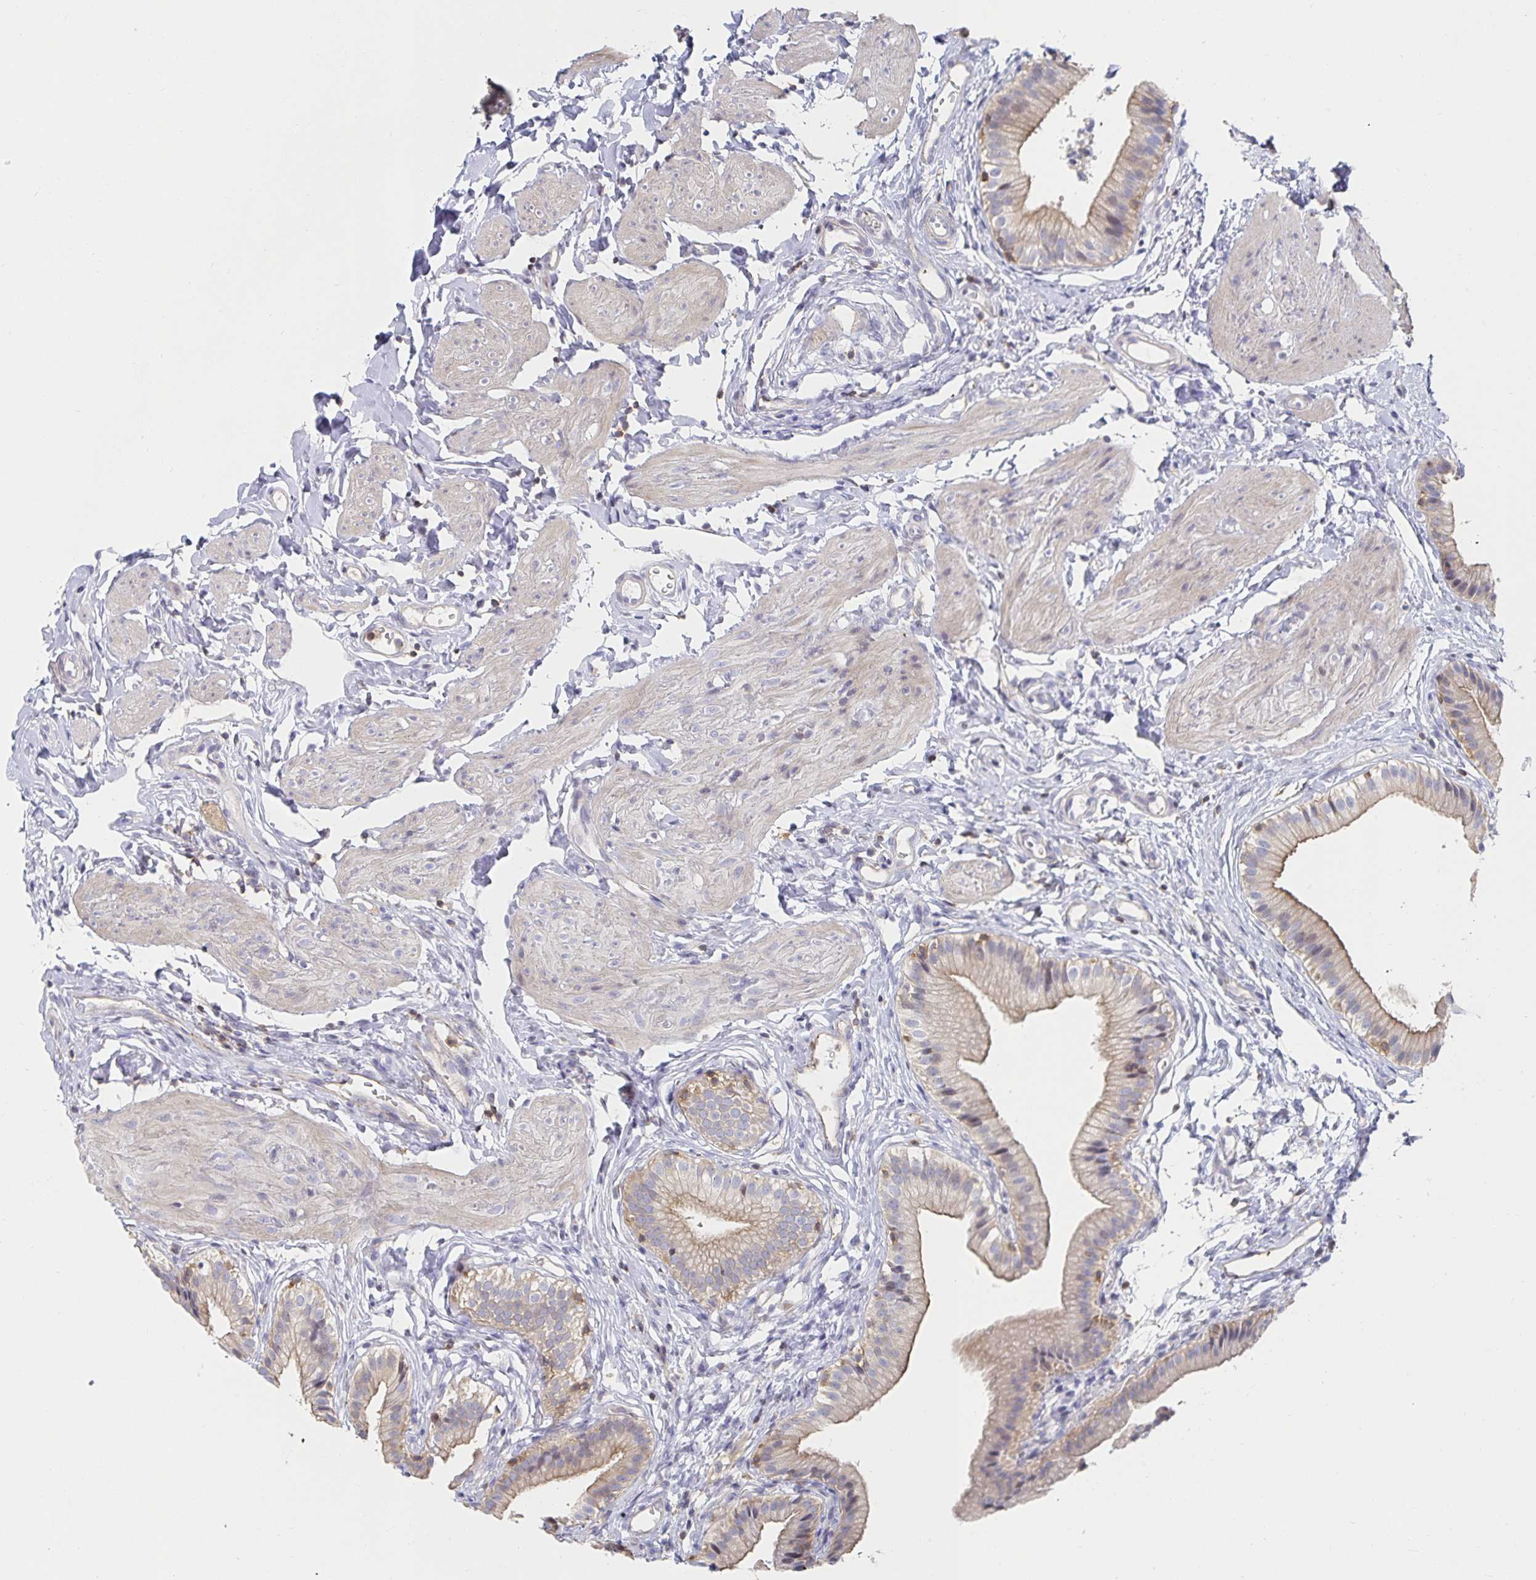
{"staining": {"intensity": "weak", "quantity": ">75%", "location": "cytoplasmic/membranous"}, "tissue": "gallbladder", "cell_type": "Glandular cells", "image_type": "normal", "snomed": [{"axis": "morphology", "description": "Normal tissue, NOS"}, {"axis": "topography", "description": "Gallbladder"}], "caption": "Protein expression analysis of unremarkable gallbladder displays weak cytoplasmic/membranous positivity in approximately >75% of glandular cells. (IHC, brightfield microscopy, high magnification).", "gene": "PIK3CD", "patient": {"sex": "female", "age": 47}}